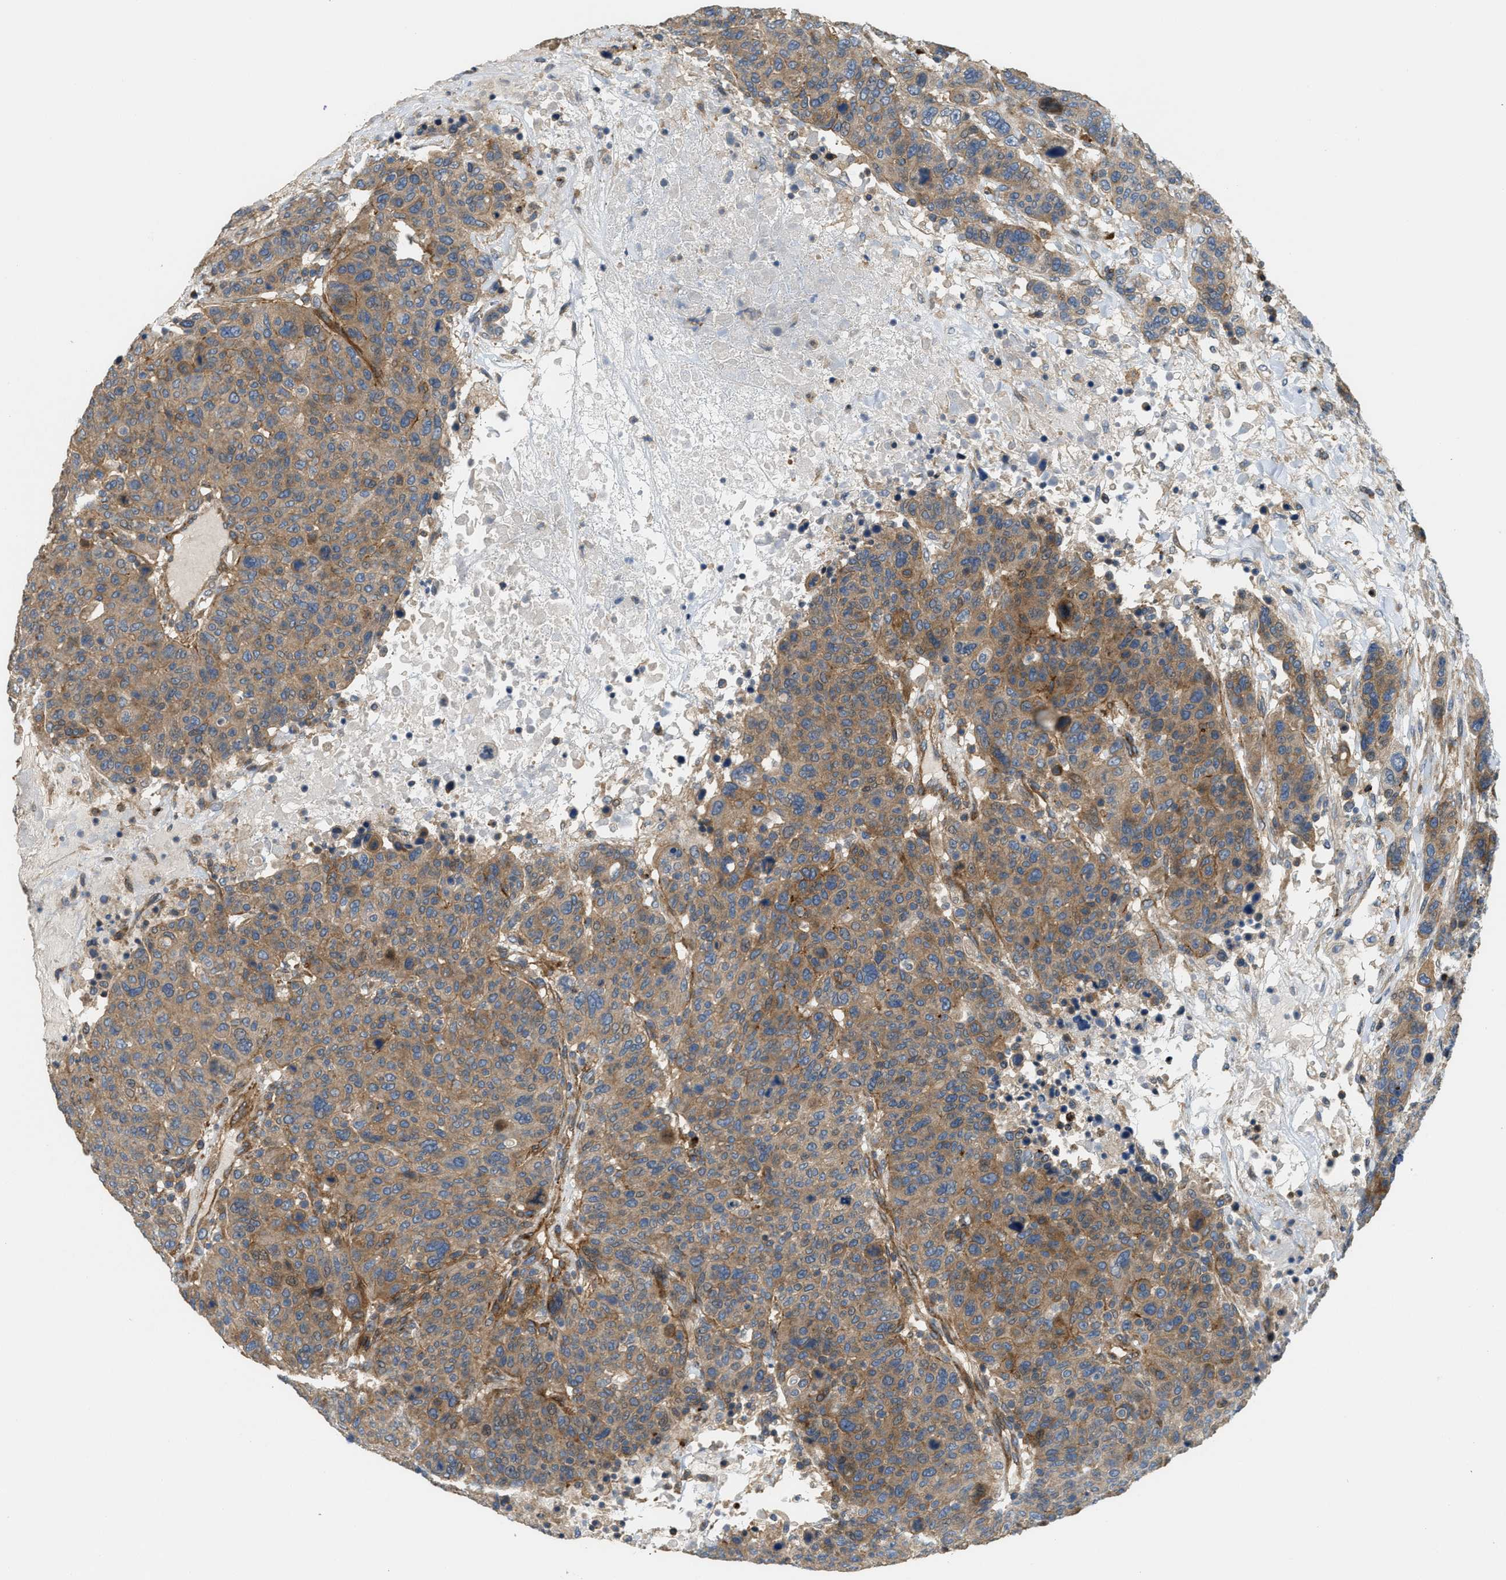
{"staining": {"intensity": "moderate", "quantity": ">75%", "location": "cytoplasmic/membranous"}, "tissue": "breast cancer", "cell_type": "Tumor cells", "image_type": "cancer", "snomed": [{"axis": "morphology", "description": "Duct carcinoma"}, {"axis": "topography", "description": "Breast"}], "caption": "Tumor cells display moderate cytoplasmic/membranous staining in about >75% of cells in breast cancer (intraductal carcinoma). (DAB IHC, brown staining for protein, blue staining for nuclei).", "gene": "BTN3A2", "patient": {"sex": "female", "age": 37}}